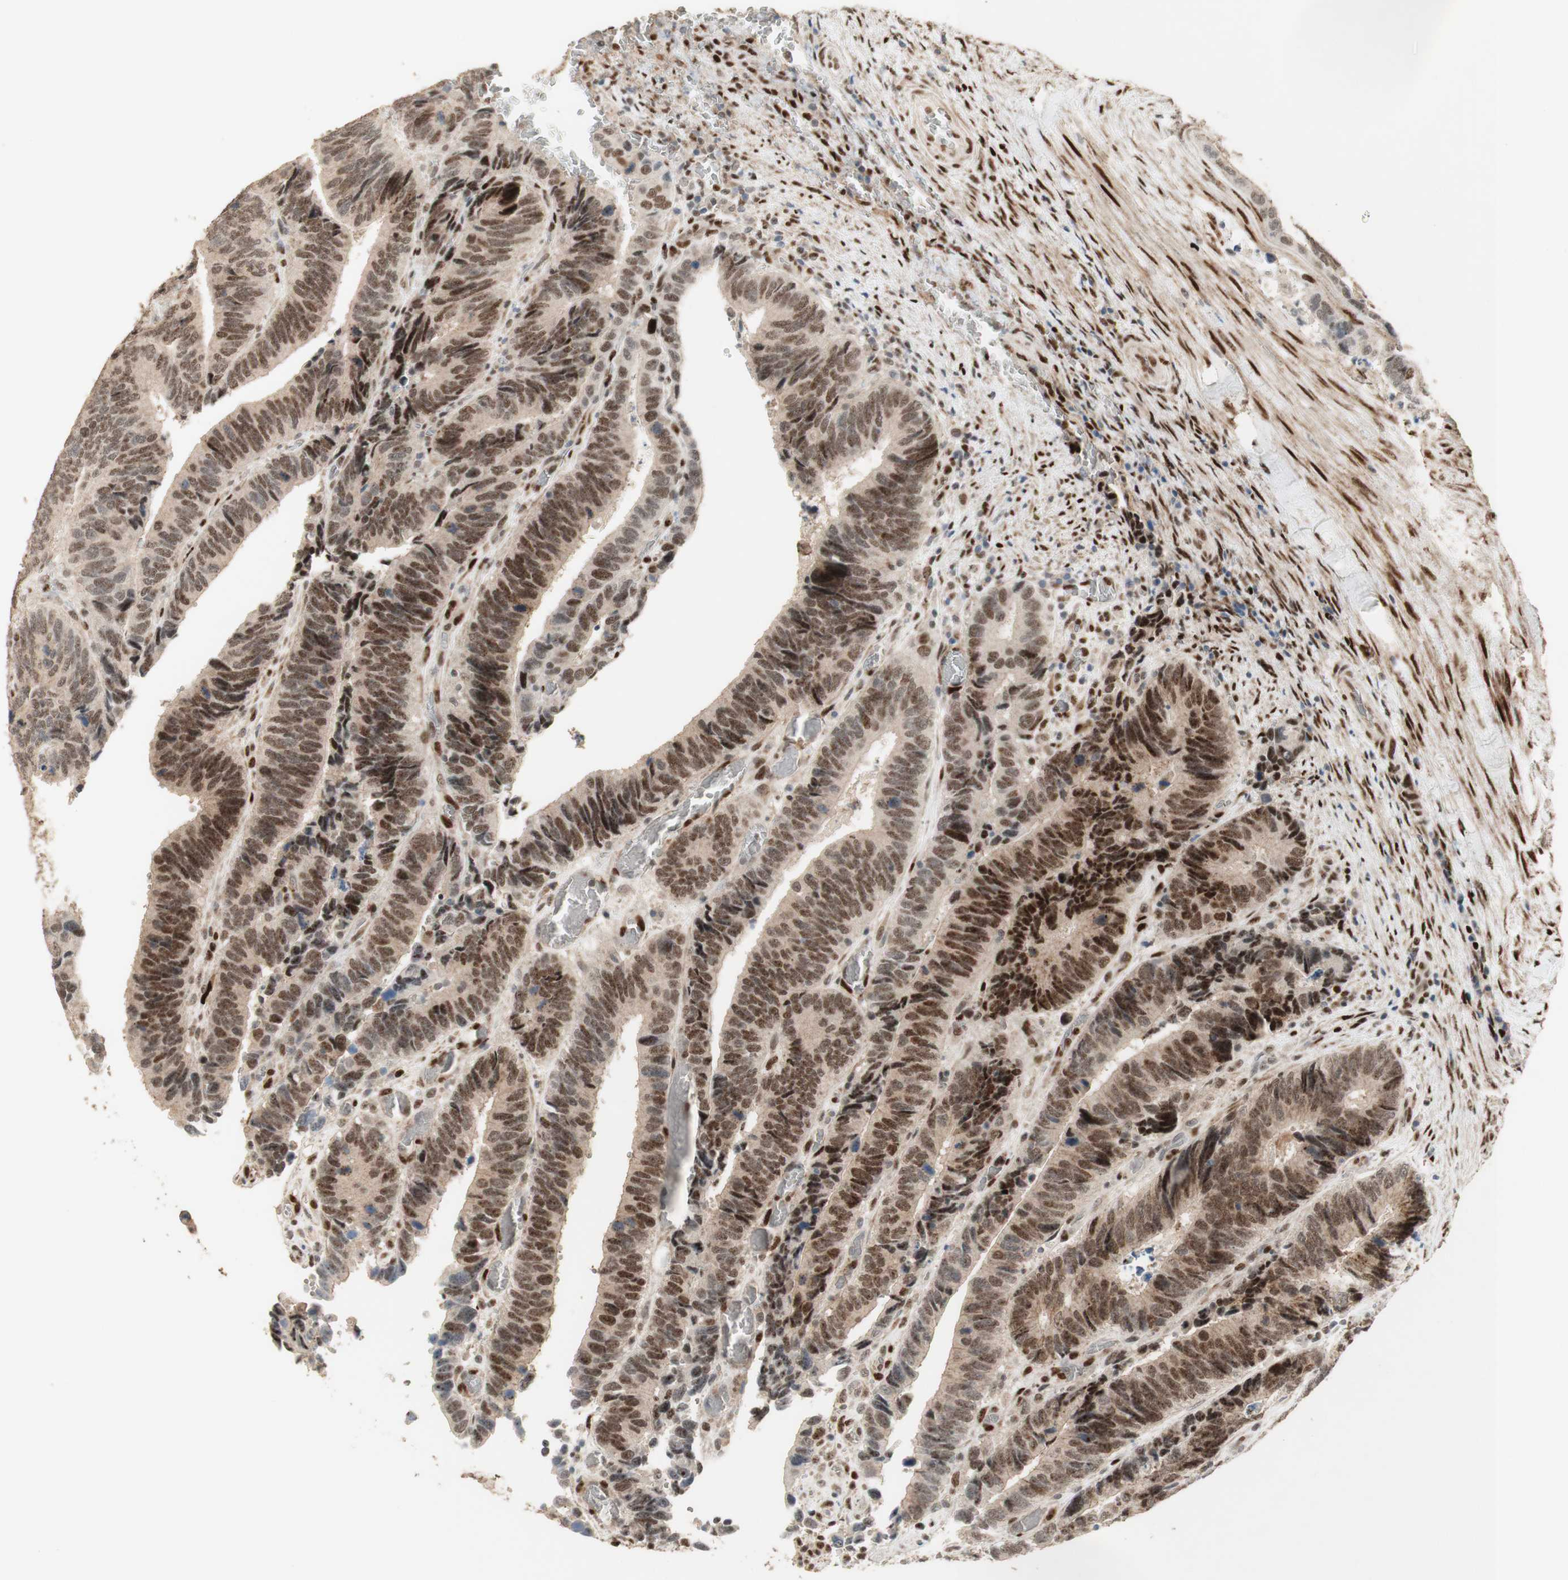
{"staining": {"intensity": "strong", "quantity": ">75%", "location": "nuclear"}, "tissue": "colorectal cancer", "cell_type": "Tumor cells", "image_type": "cancer", "snomed": [{"axis": "morphology", "description": "Adenocarcinoma, NOS"}, {"axis": "topography", "description": "Colon"}], "caption": "Immunohistochemical staining of human colorectal cancer (adenocarcinoma) displays high levels of strong nuclear protein expression in about >75% of tumor cells. The staining was performed using DAB (3,3'-diaminobenzidine), with brown indicating positive protein expression. Nuclei are stained blue with hematoxylin.", "gene": "FOXP1", "patient": {"sex": "male", "age": 72}}